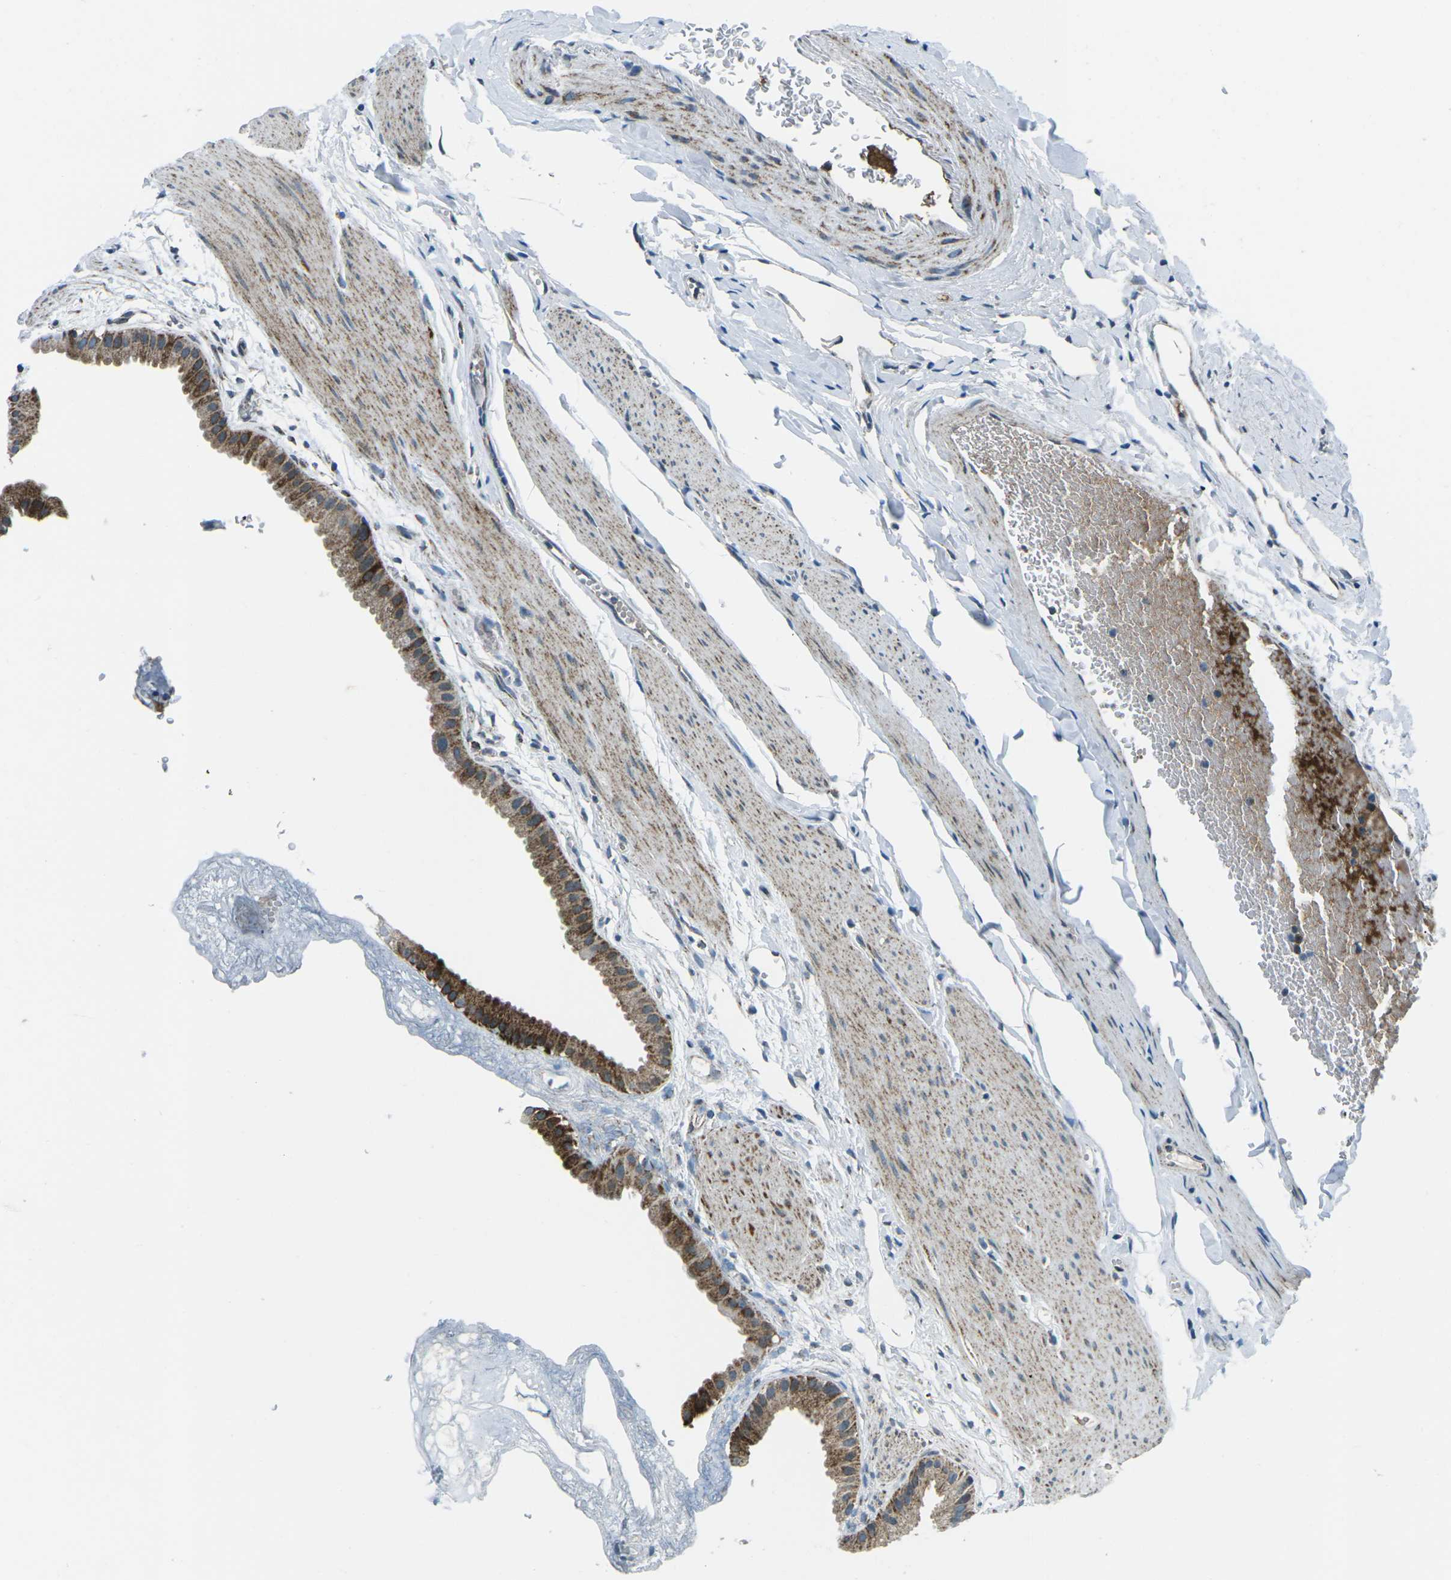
{"staining": {"intensity": "moderate", "quantity": ">75%", "location": "cytoplasmic/membranous"}, "tissue": "gallbladder", "cell_type": "Glandular cells", "image_type": "normal", "snomed": [{"axis": "morphology", "description": "Normal tissue, NOS"}, {"axis": "topography", "description": "Gallbladder"}], "caption": "Immunohistochemical staining of unremarkable gallbladder displays >75% levels of moderate cytoplasmic/membranous protein staining in about >75% of glandular cells.", "gene": "RFESD", "patient": {"sex": "female", "age": 64}}